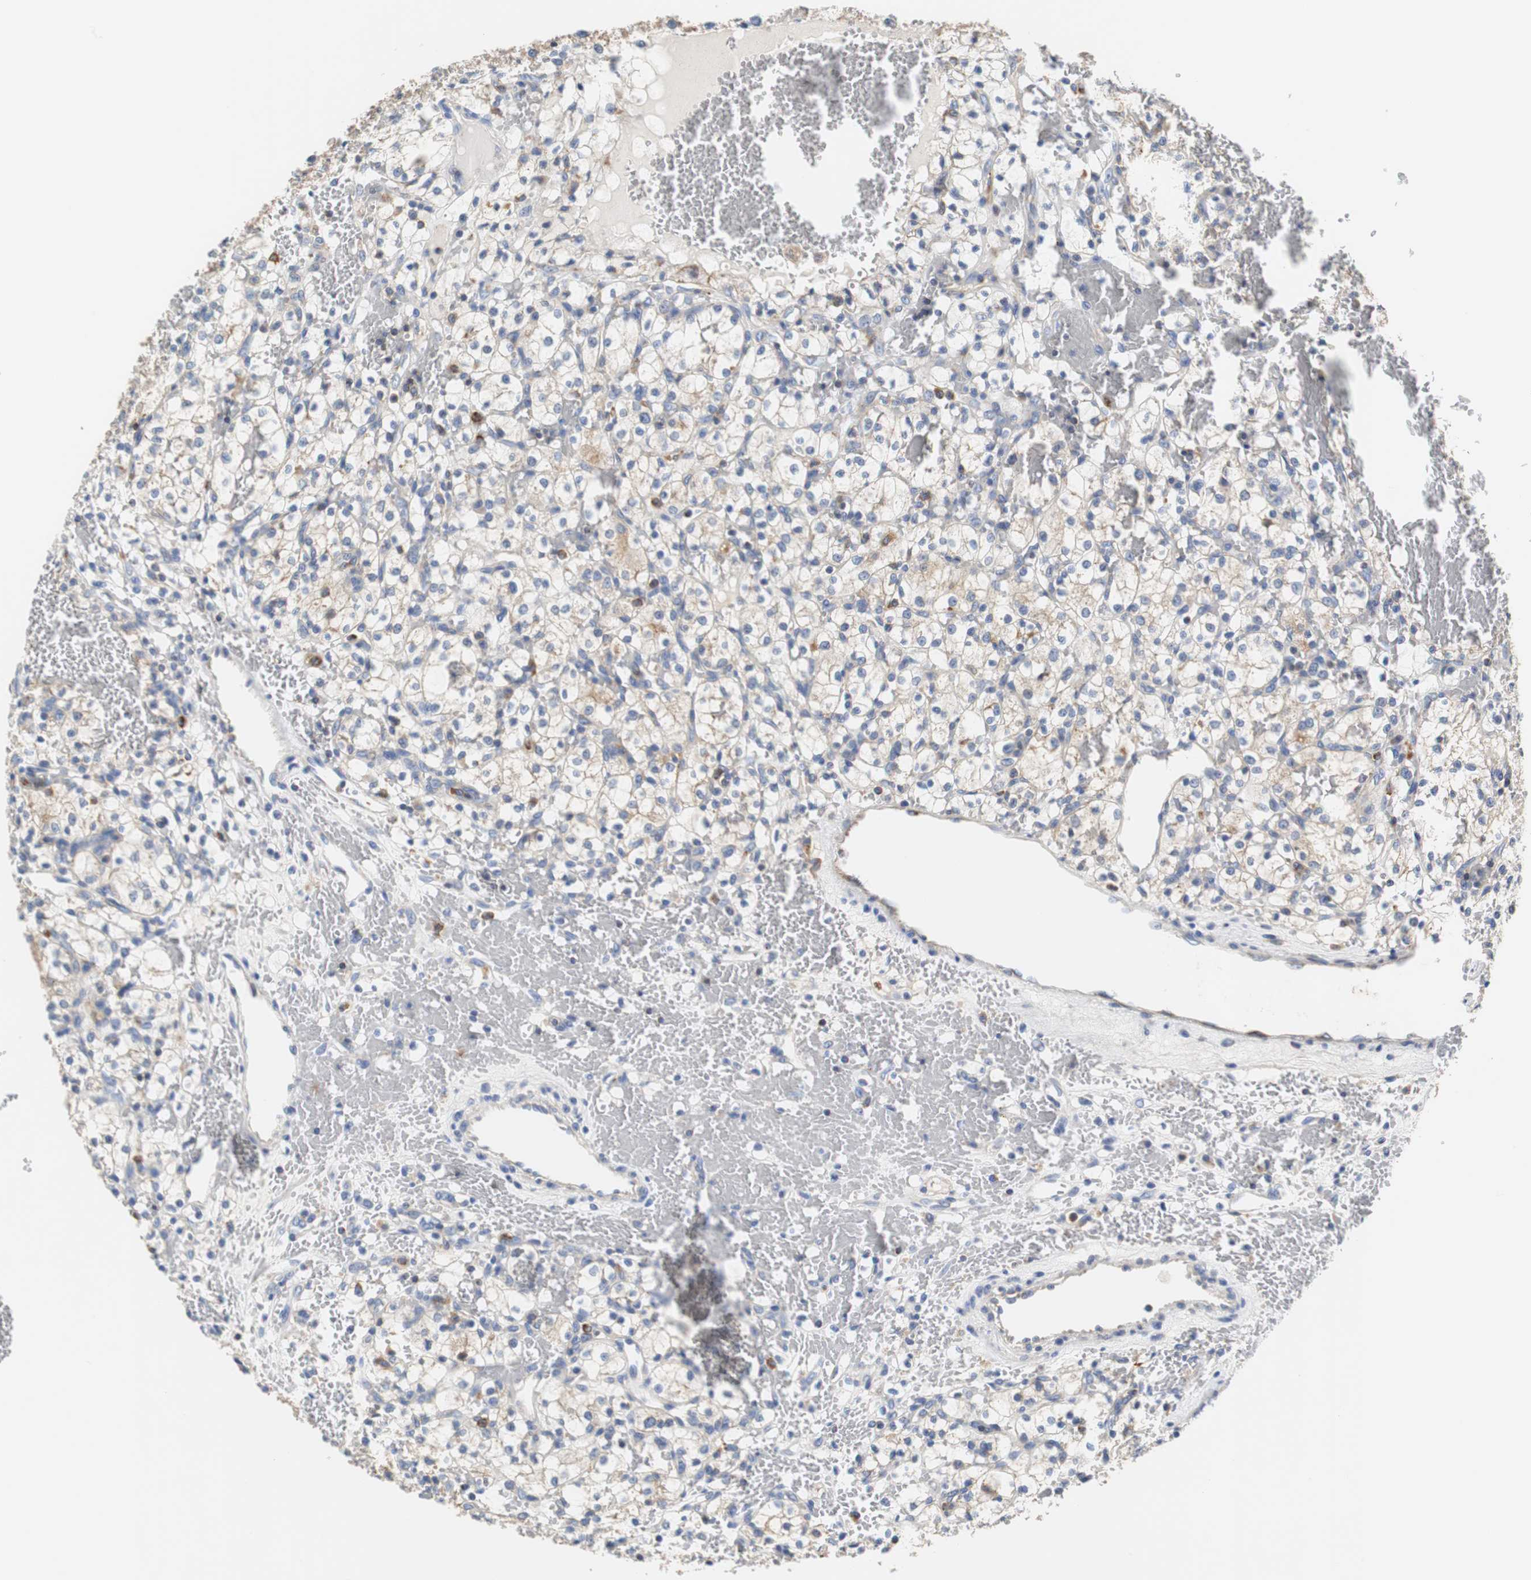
{"staining": {"intensity": "weak", "quantity": "25%-75%", "location": "cytoplasmic/membranous"}, "tissue": "renal cancer", "cell_type": "Tumor cells", "image_type": "cancer", "snomed": [{"axis": "morphology", "description": "Adenocarcinoma, NOS"}, {"axis": "topography", "description": "Kidney"}], "caption": "High-power microscopy captured an IHC histopathology image of adenocarcinoma (renal), revealing weak cytoplasmic/membranous staining in approximately 25%-75% of tumor cells.", "gene": "VAMP8", "patient": {"sex": "female", "age": 60}}